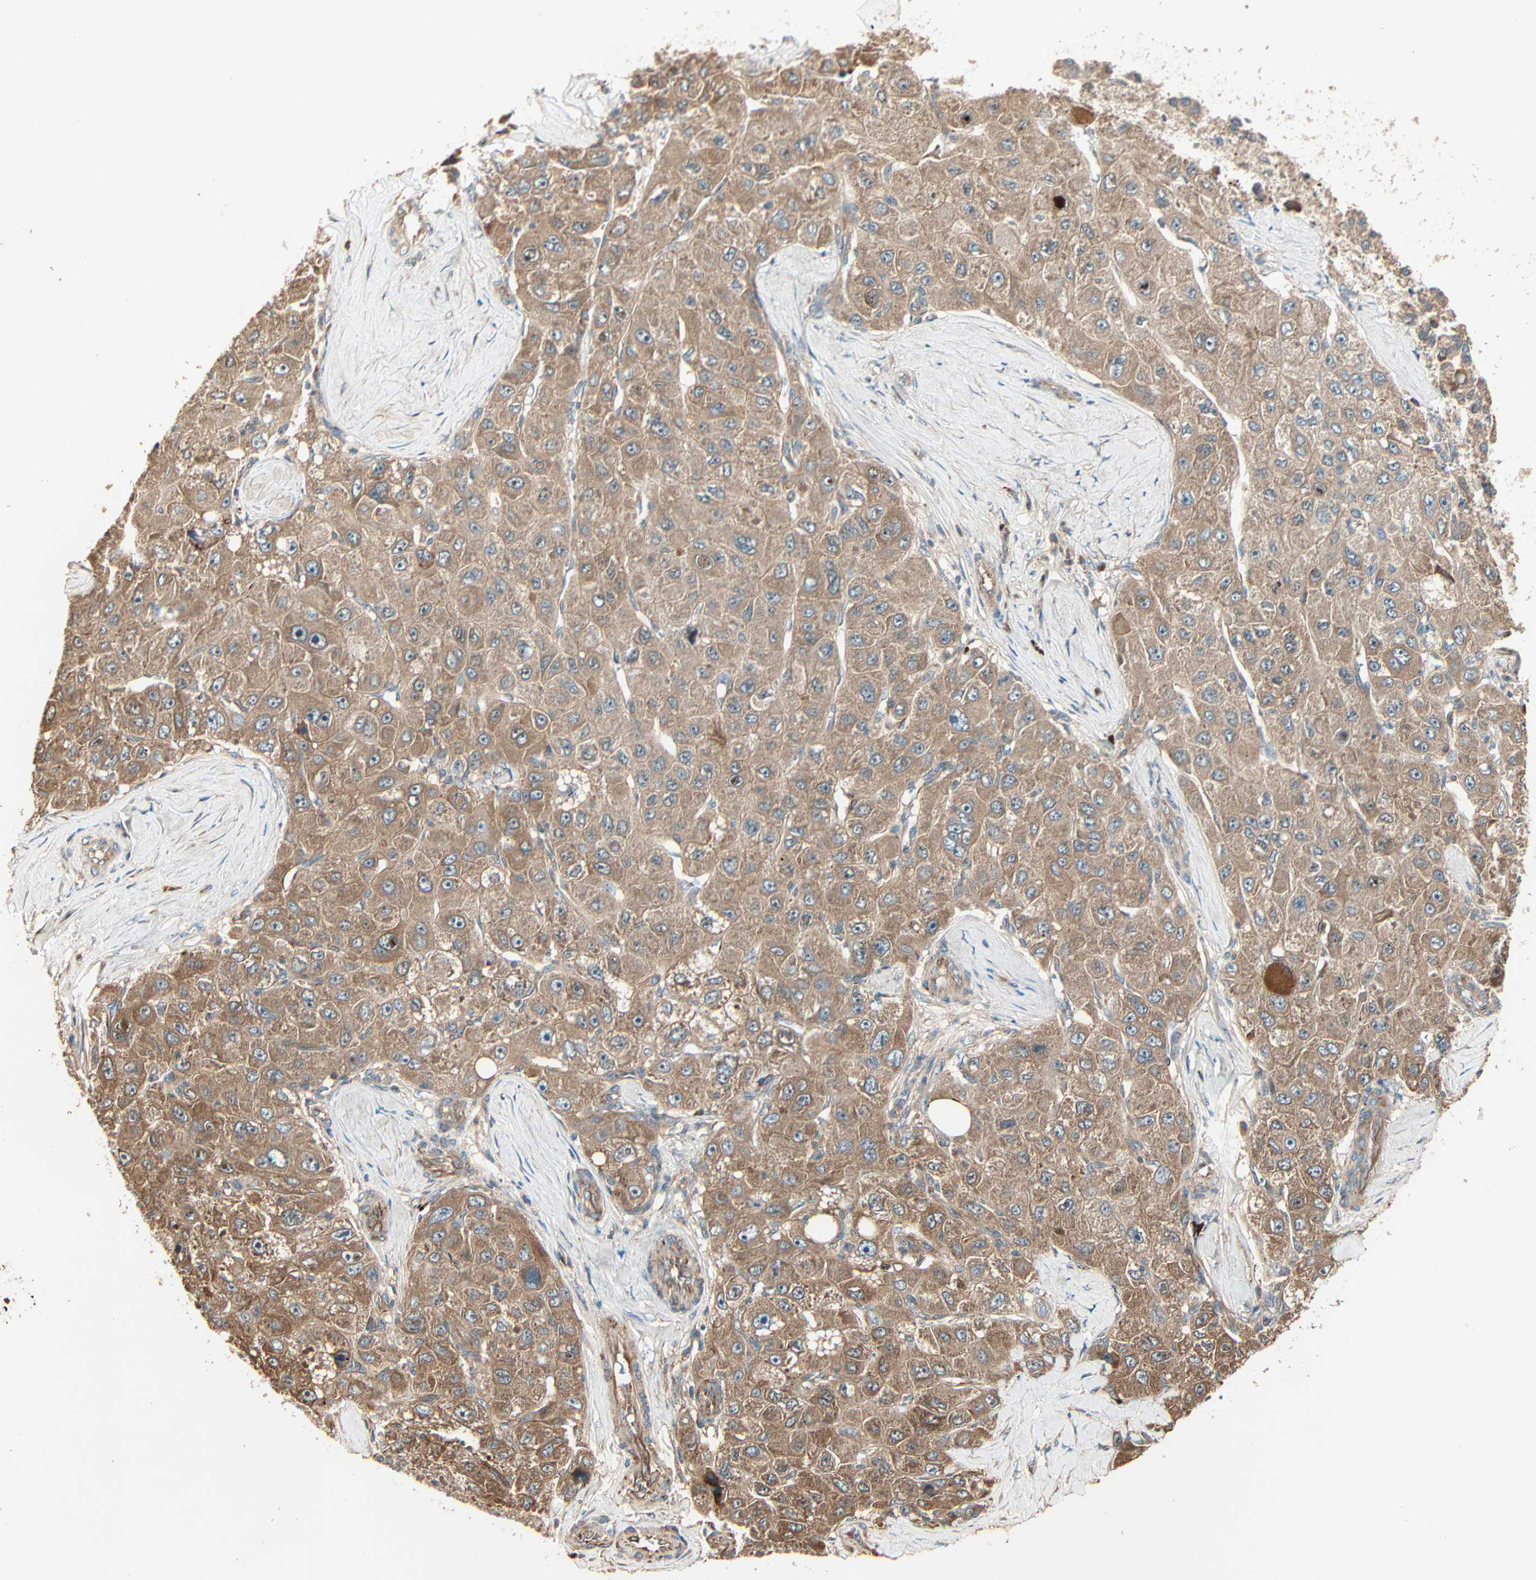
{"staining": {"intensity": "moderate", "quantity": ">75%", "location": "cytoplasmic/membranous"}, "tissue": "liver cancer", "cell_type": "Tumor cells", "image_type": "cancer", "snomed": [{"axis": "morphology", "description": "Carcinoma, Hepatocellular, NOS"}, {"axis": "topography", "description": "Liver"}], "caption": "Brown immunohistochemical staining in human hepatocellular carcinoma (liver) shows moderate cytoplasmic/membranous staining in approximately >75% of tumor cells.", "gene": "GALK1", "patient": {"sex": "male", "age": 80}}